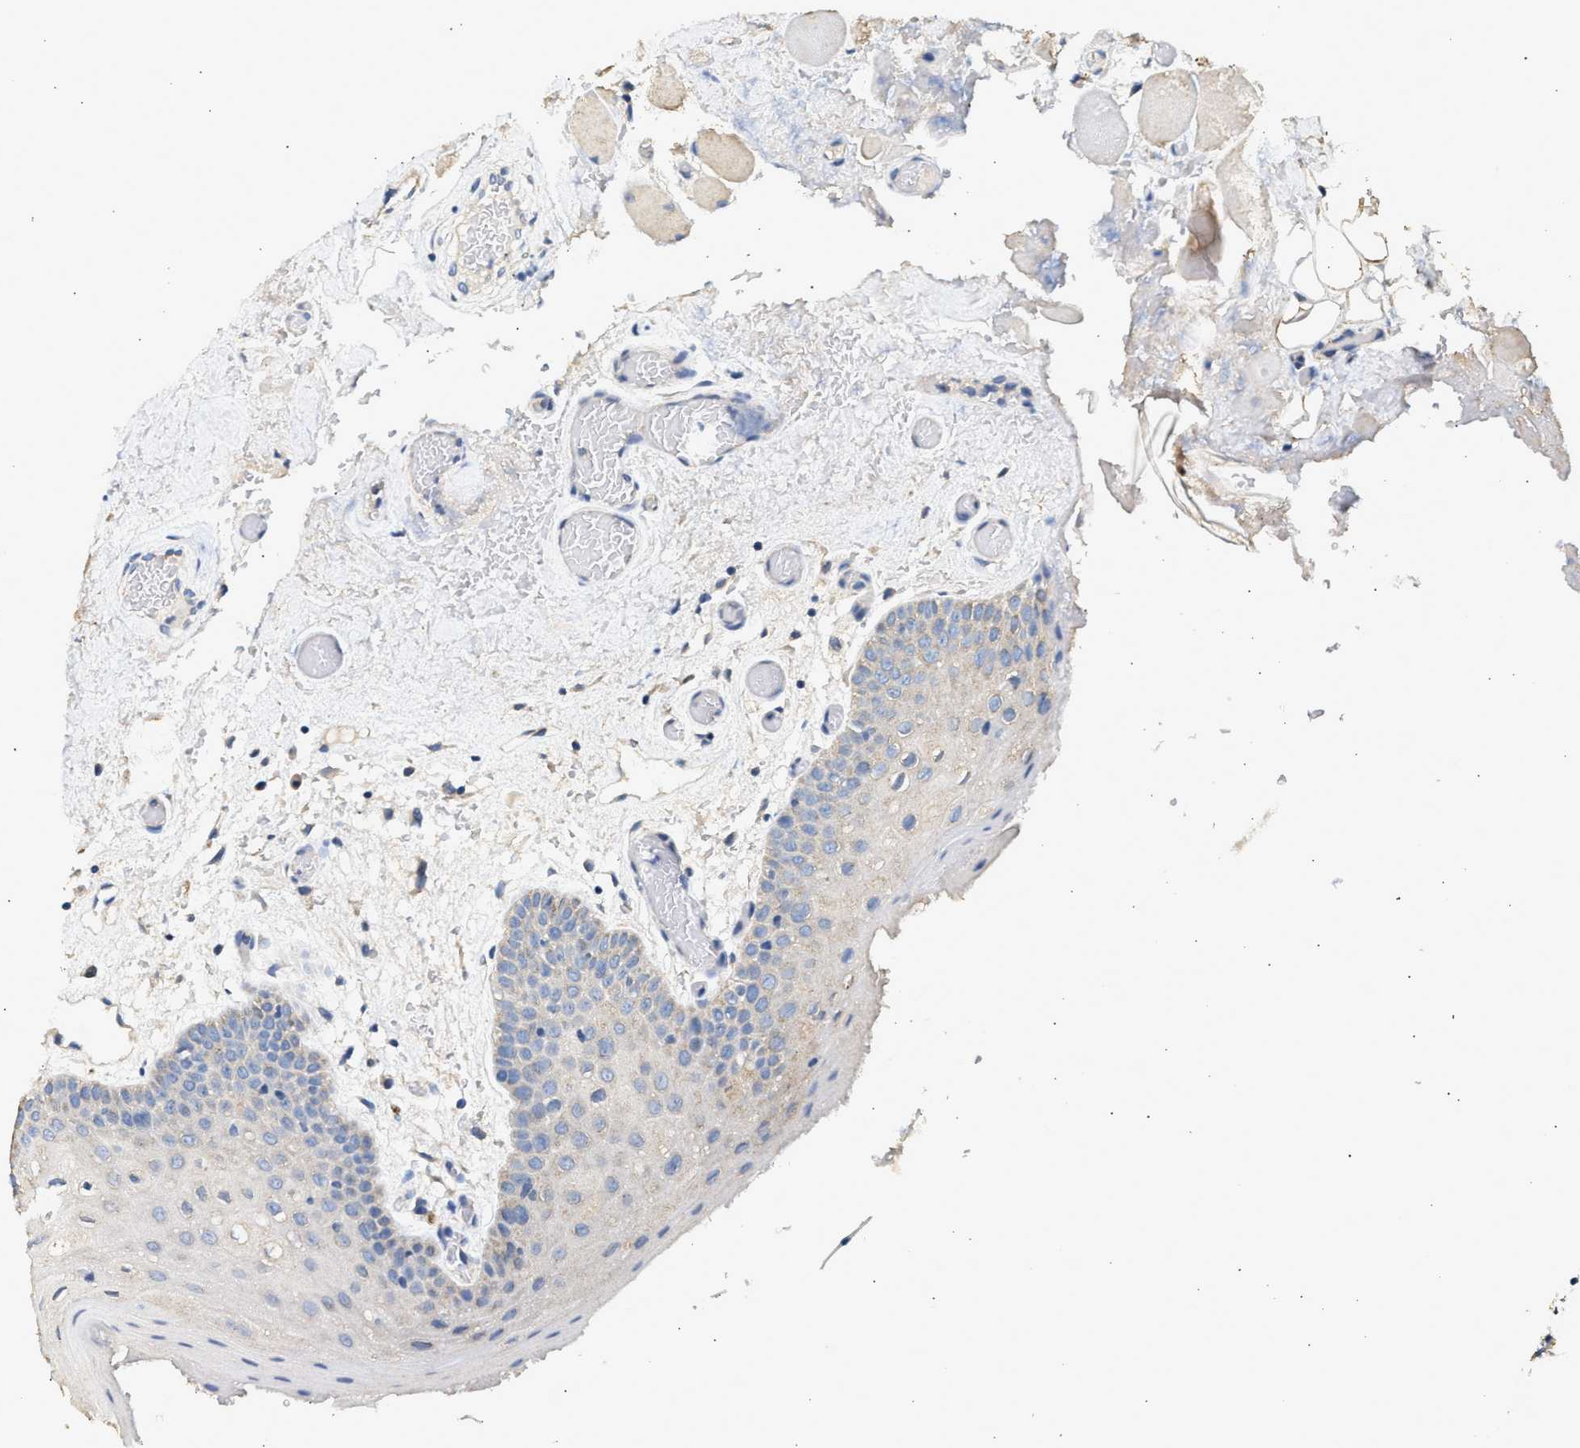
{"staining": {"intensity": "weak", "quantity": "<25%", "location": "cytoplasmic/membranous"}, "tissue": "oral mucosa", "cell_type": "Squamous epithelial cells", "image_type": "normal", "snomed": [{"axis": "morphology", "description": "Normal tissue, NOS"}, {"axis": "morphology", "description": "Squamous cell carcinoma, NOS"}, {"axis": "topography", "description": "Oral tissue"}, {"axis": "topography", "description": "Head-Neck"}], "caption": "Histopathology image shows no protein expression in squamous epithelial cells of benign oral mucosa.", "gene": "WDR31", "patient": {"sex": "male", "age": 71}}